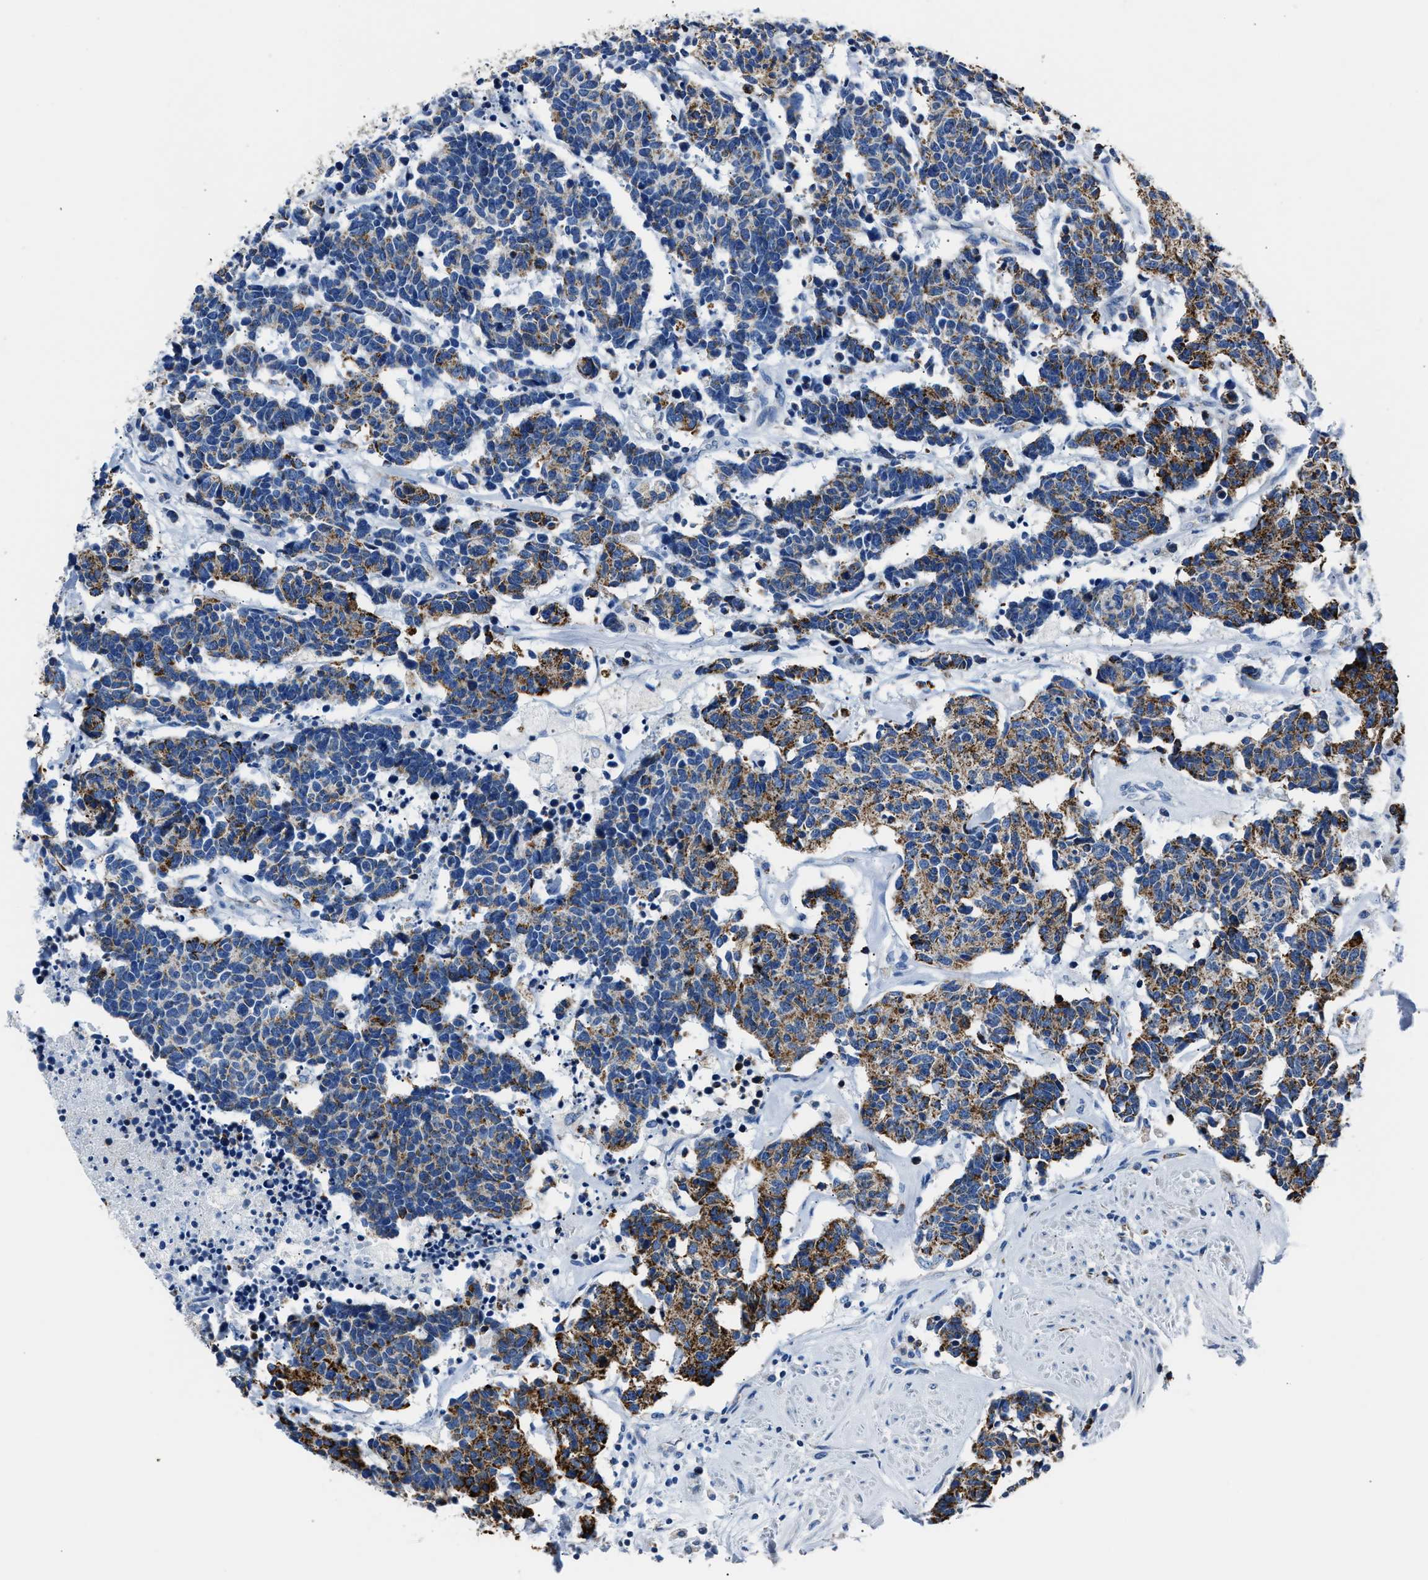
{"staining": {"intensity": "strong", "quantity": "25%-75%", "location": "cytoplasmic/membranous"}, "tissue": "carcinoid", "cell_type": "Tumor cells", "image_type": "cancer", "snomed": [{"axis": "morphology", "description": "Carcinoma, NOS"}, {"axis": "morphology", "description": "Carcinoid, malignant, NOS"}, {"axis": "topography", "description": "Urinary bladder"}], "caption": "Immunohistochemical staining of carcinoid exhibits high levels of strong cytoplasmic/membranous protein positivity in about 25%-75% of tumor cells.", "gene": "AMACR", "patient": {"sex": "male", "age": 57}}